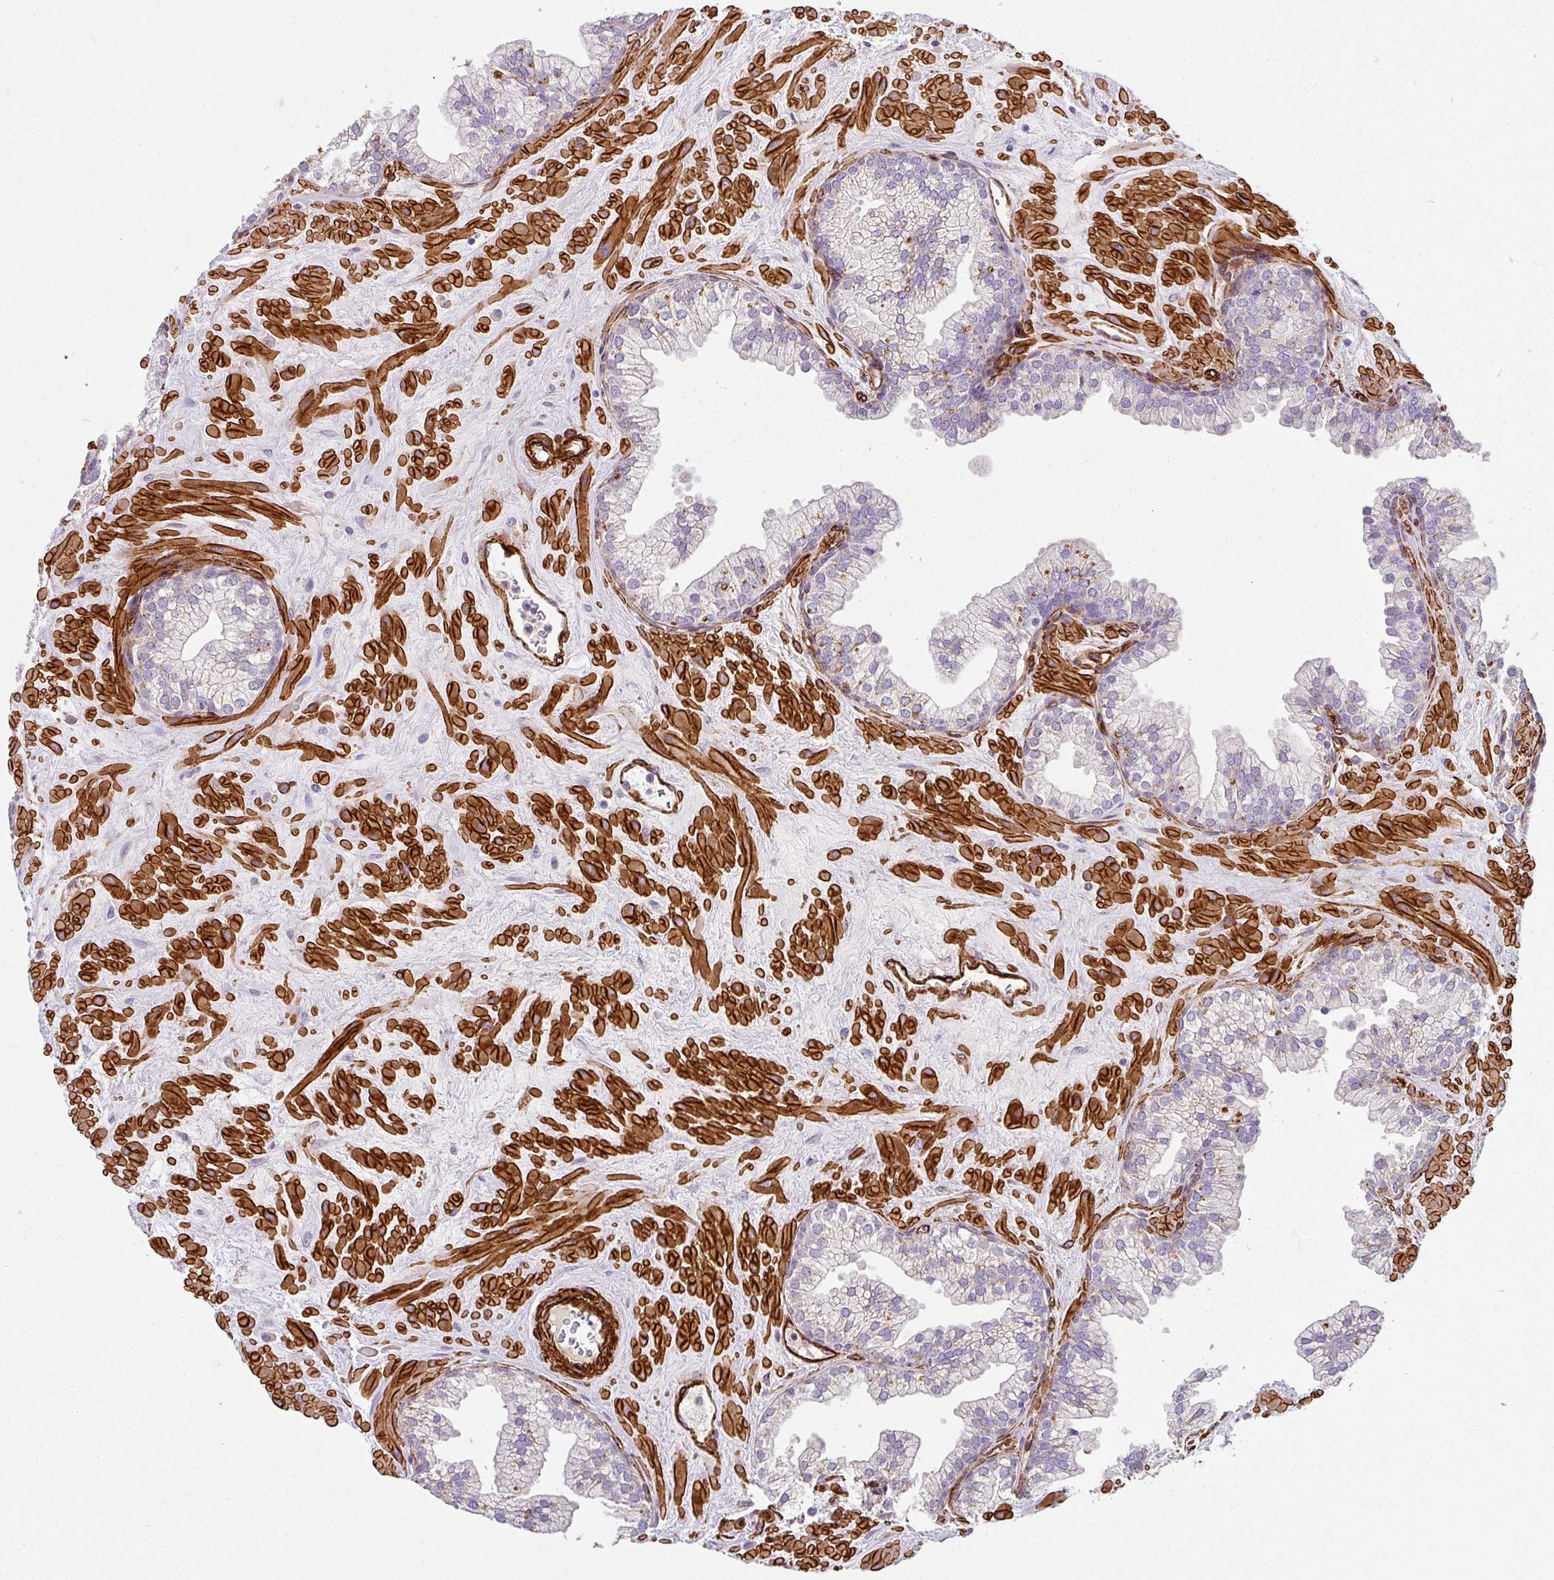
{"staining": {"intensity": "moderate", "quantity": "<25%", "location": "cytoplasmic/membranous"}, "tissue": "prostate", "cell_type": "Glandular cells", "image_type": "normal", "snomed": [{"axis": "morphology", "description": "Normal tissue, NOS"}, {"axis": "topography", "description": "Prostate"}, {"axis": "topography", "description": "Peripheral nerve tissue"}], "caption": "Immunohistochemical staining of benign prostate exhibits <25% levels of moderate cytoplasmic/membranous protein expression in about <25% of glandular cells. (brown staining indicates protein expression, while blue staining denotes nuclei).", "gene": "SLC25A17", "patient": {"sex": "male", "age": 61}}